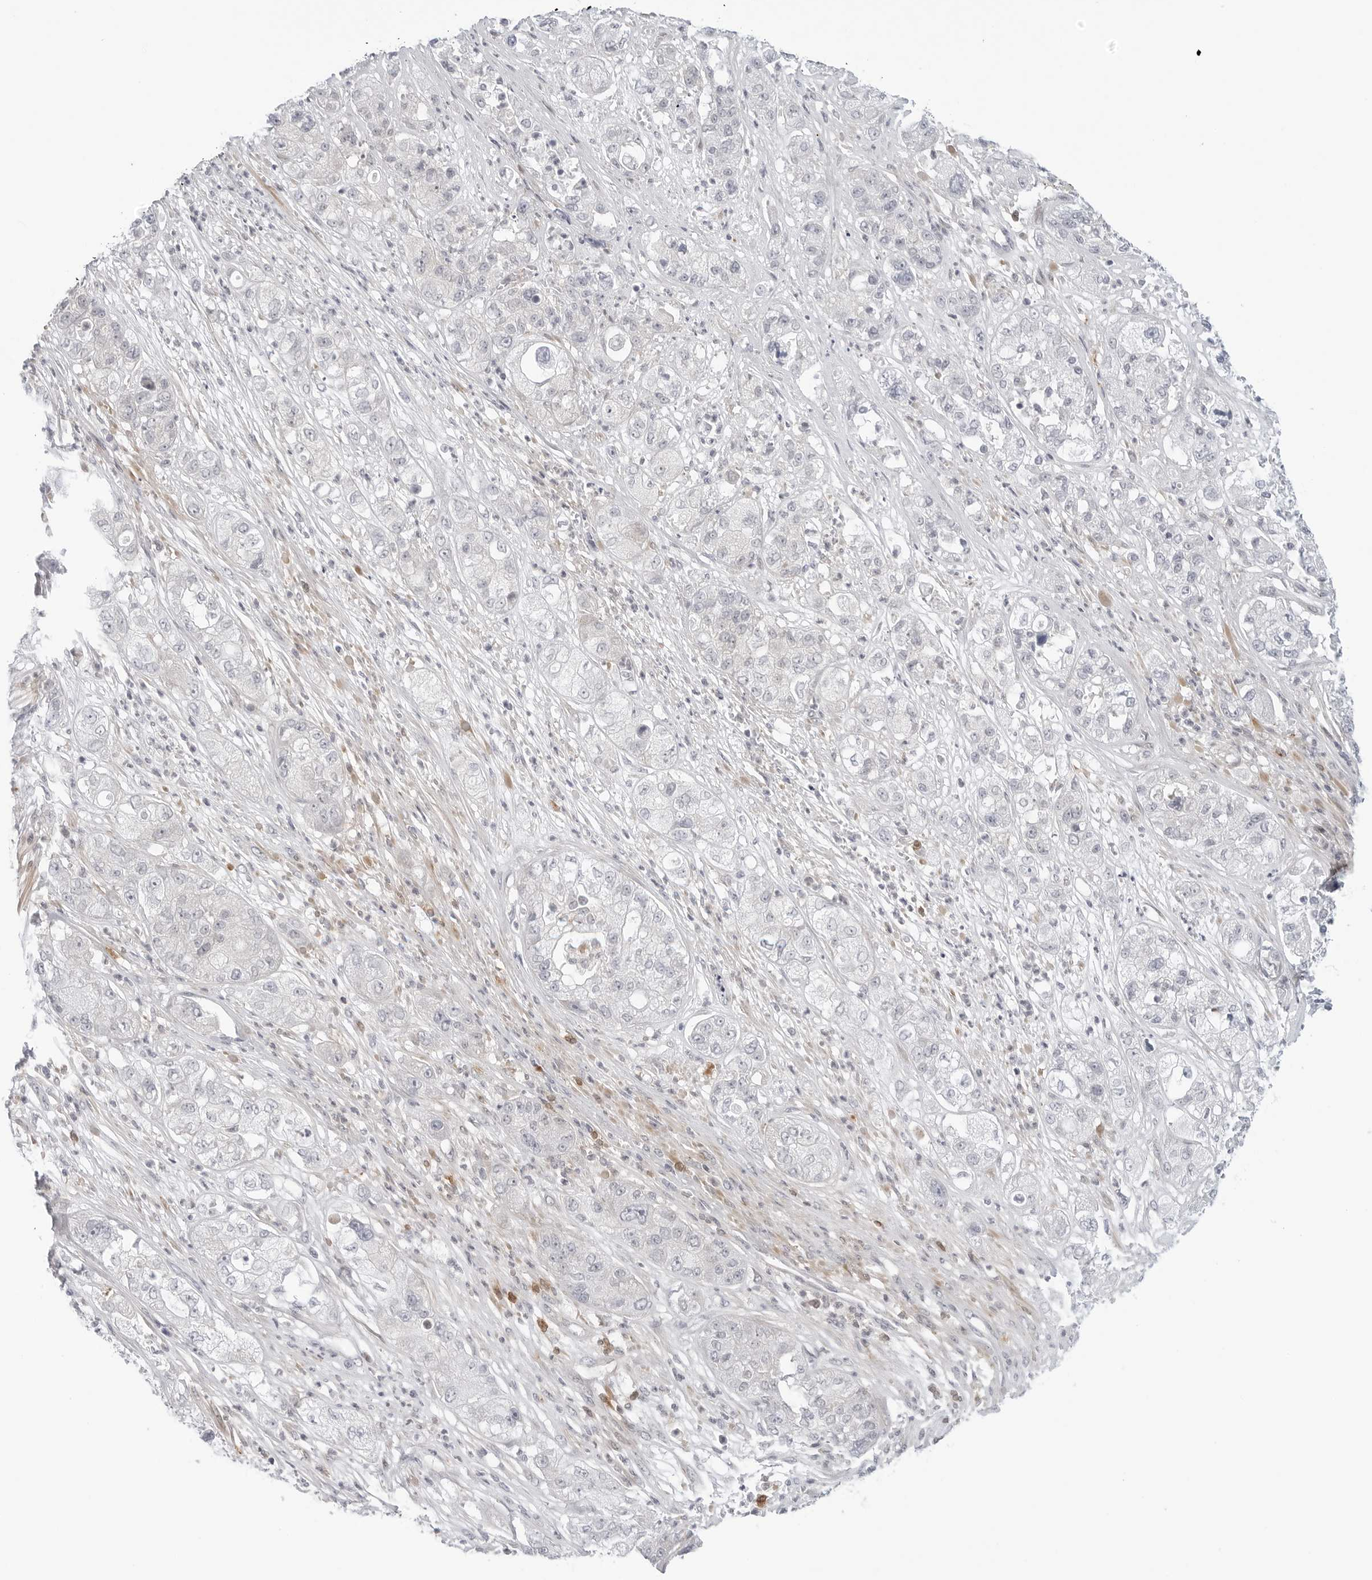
{"staining": {"intensity": "negative", "quantity": "none", "location": "none"}, "tissue": "pancreatic cancer", "cell_type": "Tumor cells", "image_type": "cancer", "snomed": [{"axis": "morphology", "description": "Adenocarcinoma, NOS"}, {"axis": "topography", "description": "Pancreas"}], "caption": "Human pancreatic cancer stained for a protein using IHC exhibits no positivity in tumor cells.", "gene": "STXBP3", "patient": {"sex": "female", "age": 78}}